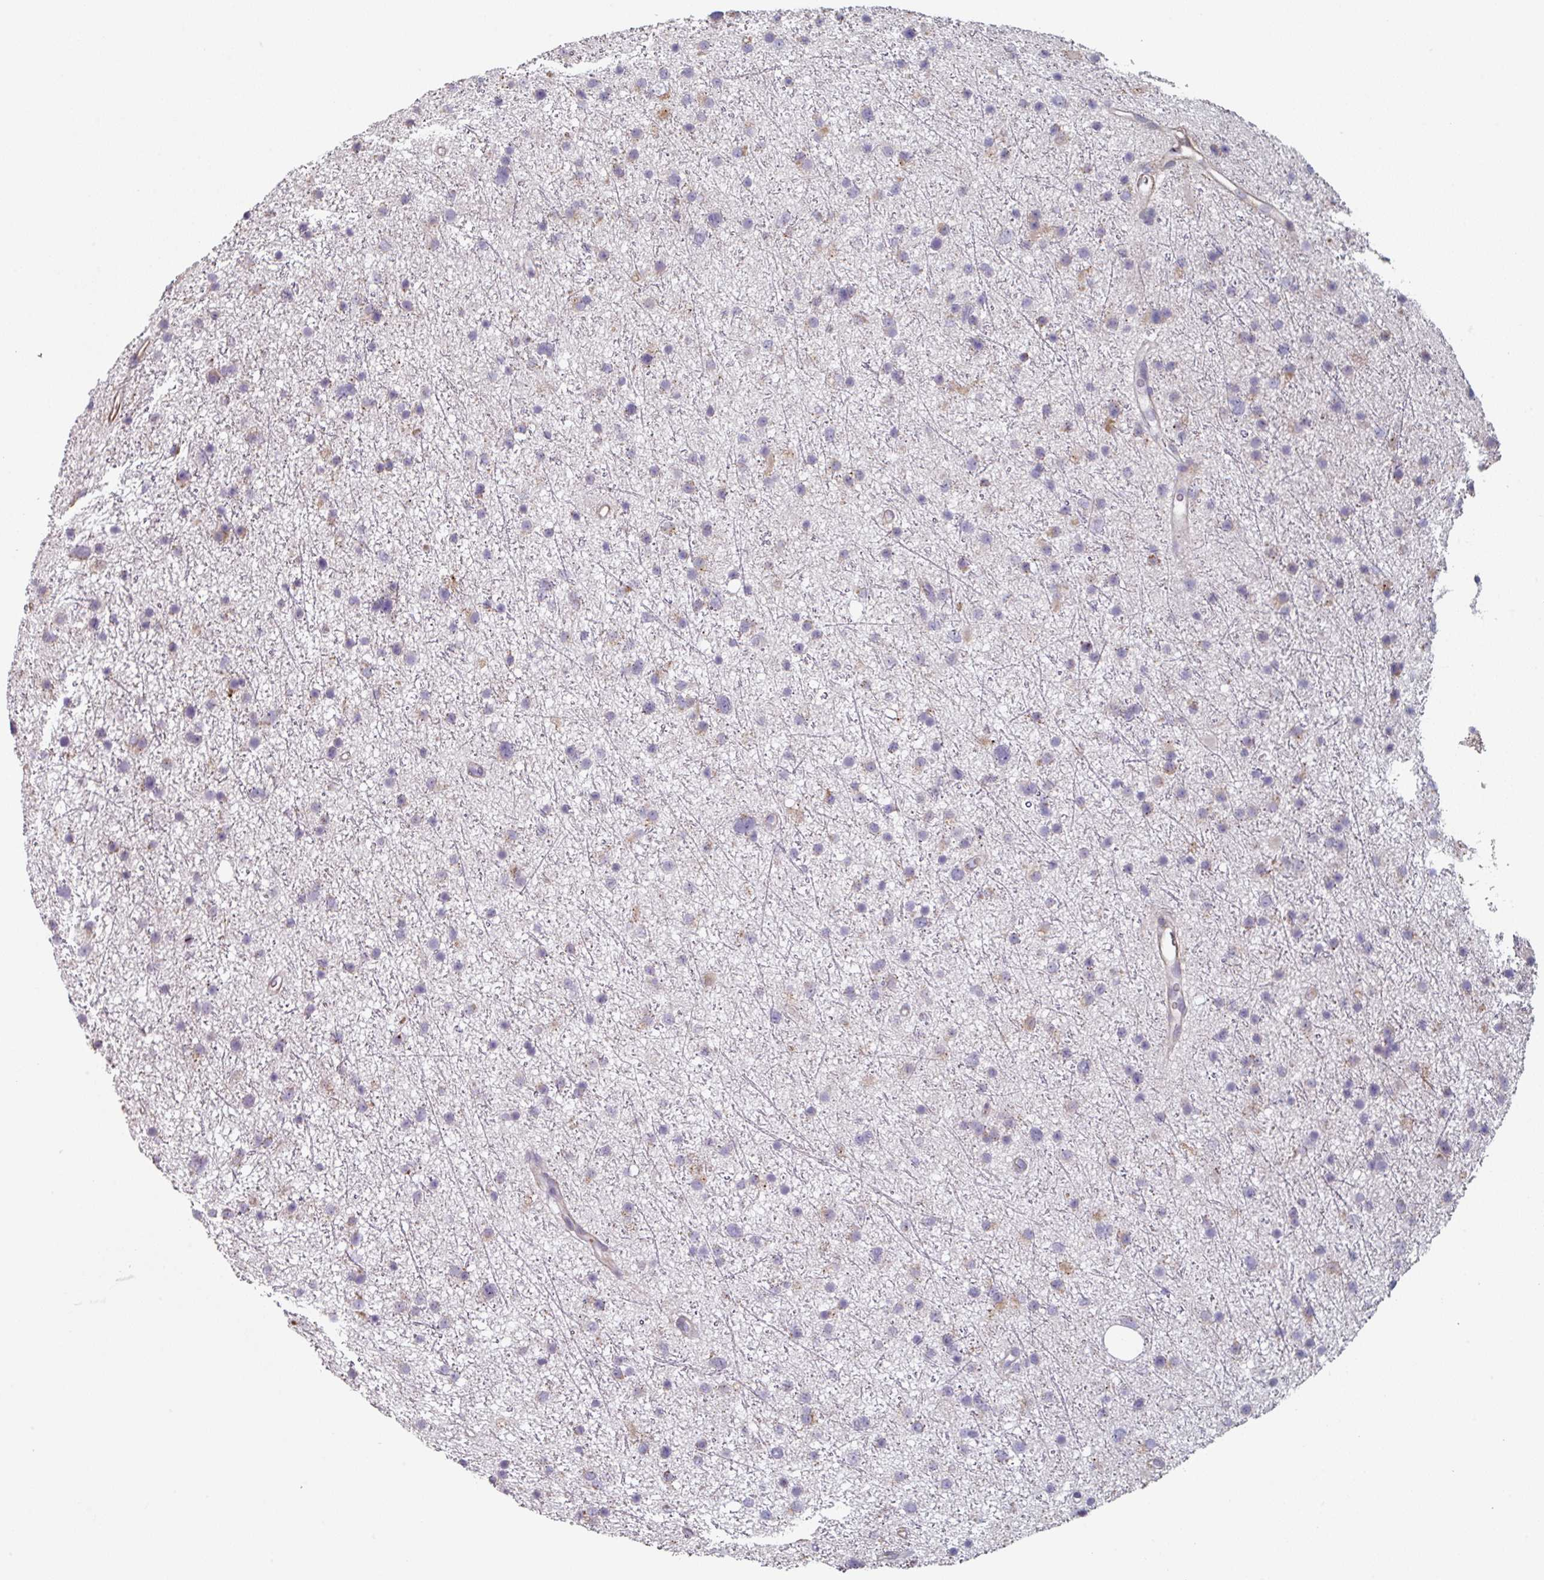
{"staining": {"intensity": "negative", "quantity": "none", "location": "none"}, "tissue": "glioma", "cell_type": "Tumor cells", "image_type": "cancer", "snomed": [{"axis": "morphology", "description": "Glioma, malignant, Low grade"}, {"axis": "topography", "description": "Cerebral cortex"}], "caption": "IHC of human glioma shows no positivity in tumor cells.", "gene": "GSTA4", "patient": {"sex": "female", "age": 39}}